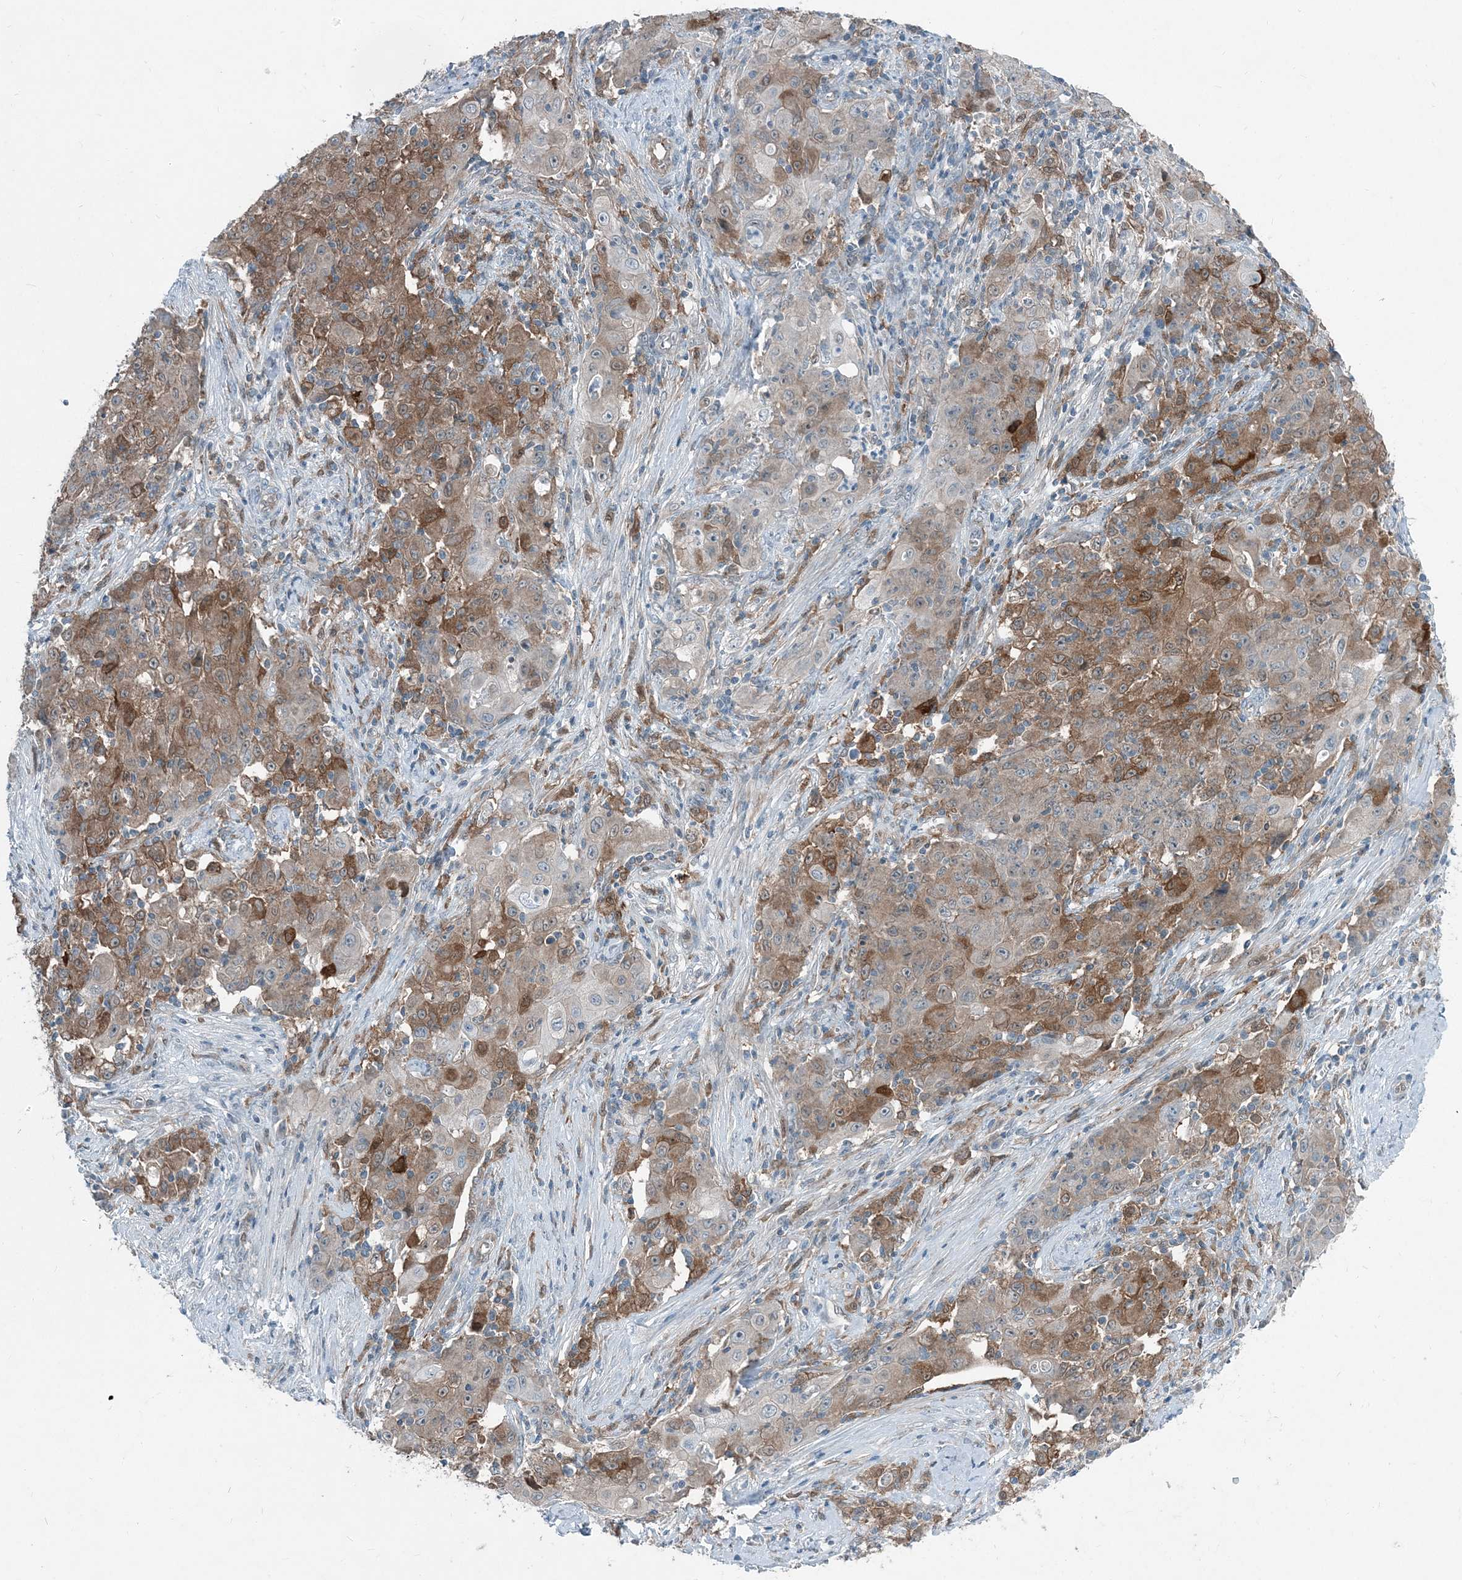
{"staining": {"intensity": "moderate", "quantity": "25%-75%", "location": "cytoplasmic/membranous"}, "tissue": "ovarian cancer", "cell_type": "Tumor cells", "image_type": "cancer", "snomed": [{"axis": "morphology", "description": "Carcinoma, endometroid"}, {"axis": "topography", "description": "Ovary"}], "caption": "Ovarian cancer (endometroid carcinoma) stained for a protein (brown) shows moderate cytoplasmic/membranous positive expression in approximately 25%-75% of tumor cells.", "gene": "ARMH1", "patient": {"sex": "female", "age": 42}}